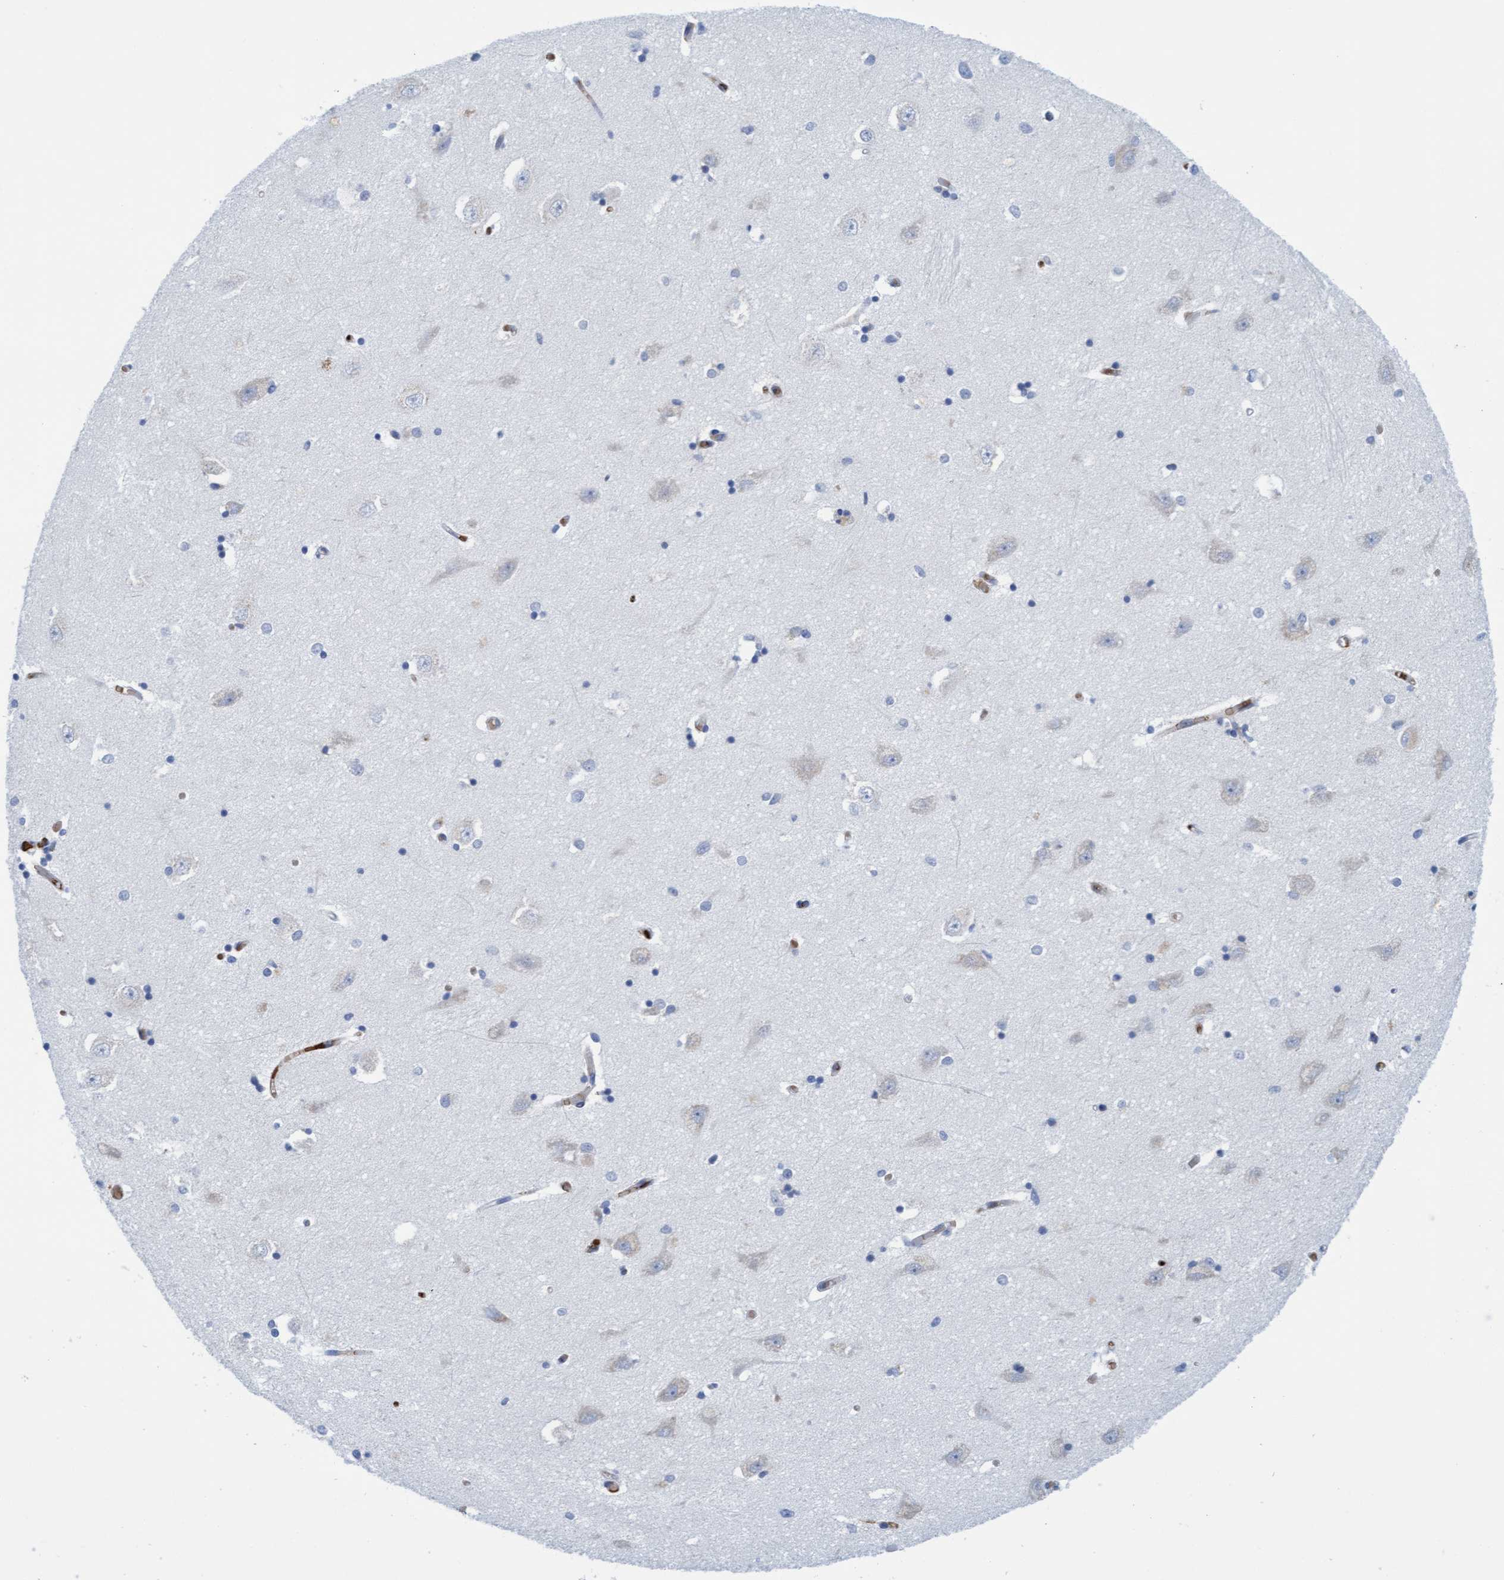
{"staining": {"intensity": "negative", "quantity": "none", "location": "none"}, "tissue": "hippocampus", "cell_type": "Glial cells", "image_type": "normal", "snomed": [{"axis": "morphology", "description": "Normal tissue, NOS"}, {"axis": "topography", "description": "Hippocampus"}], "caption": "High magnification brightfield microscopy of unremarkable hippocampus stained with DAB (brown) and counterstained with hematoxylin (blue): glial cells show no significant positivity.", "gene": "P2RX5", "patient": {"sex": "male", "age": 45}}